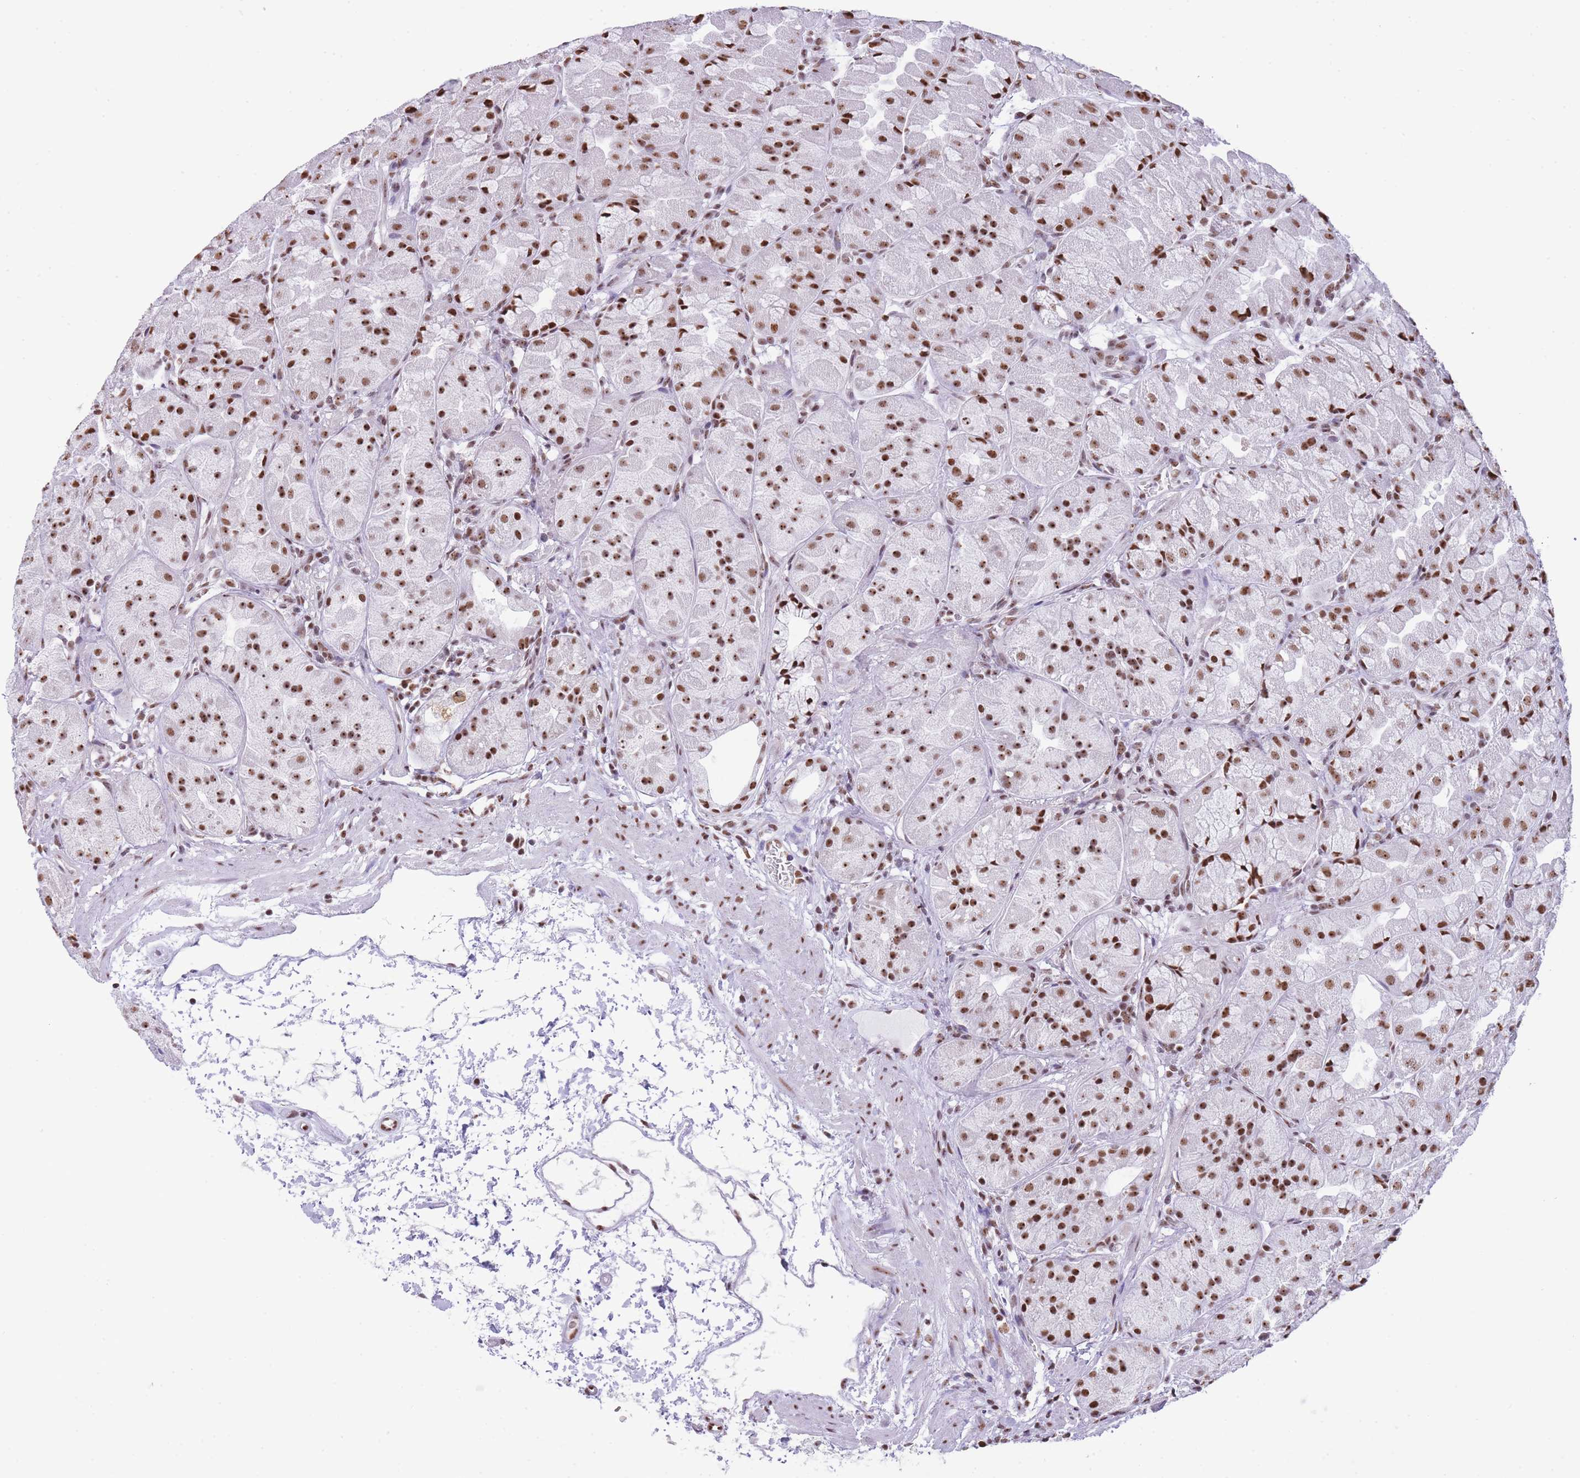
{"staining": {"intensity": "strong", "quantity": ">75%", "location": "nuclear"}, "tissue": "stomach", "cell_type": "Glandular cells", "image_type": "normal", "snomed": [{"axis": "morphology", "description": "Normal tissue, NOS"}, {"axis": "topography", "description": "Stomach"}], "caption": "Immunohistochemical staining of unremarkable stomach reveals high levels of strong nuclear expression in approximately >75% of glandular cells.", "gene": "EVC2", "patient": {"sex": "male", "age": 57}}